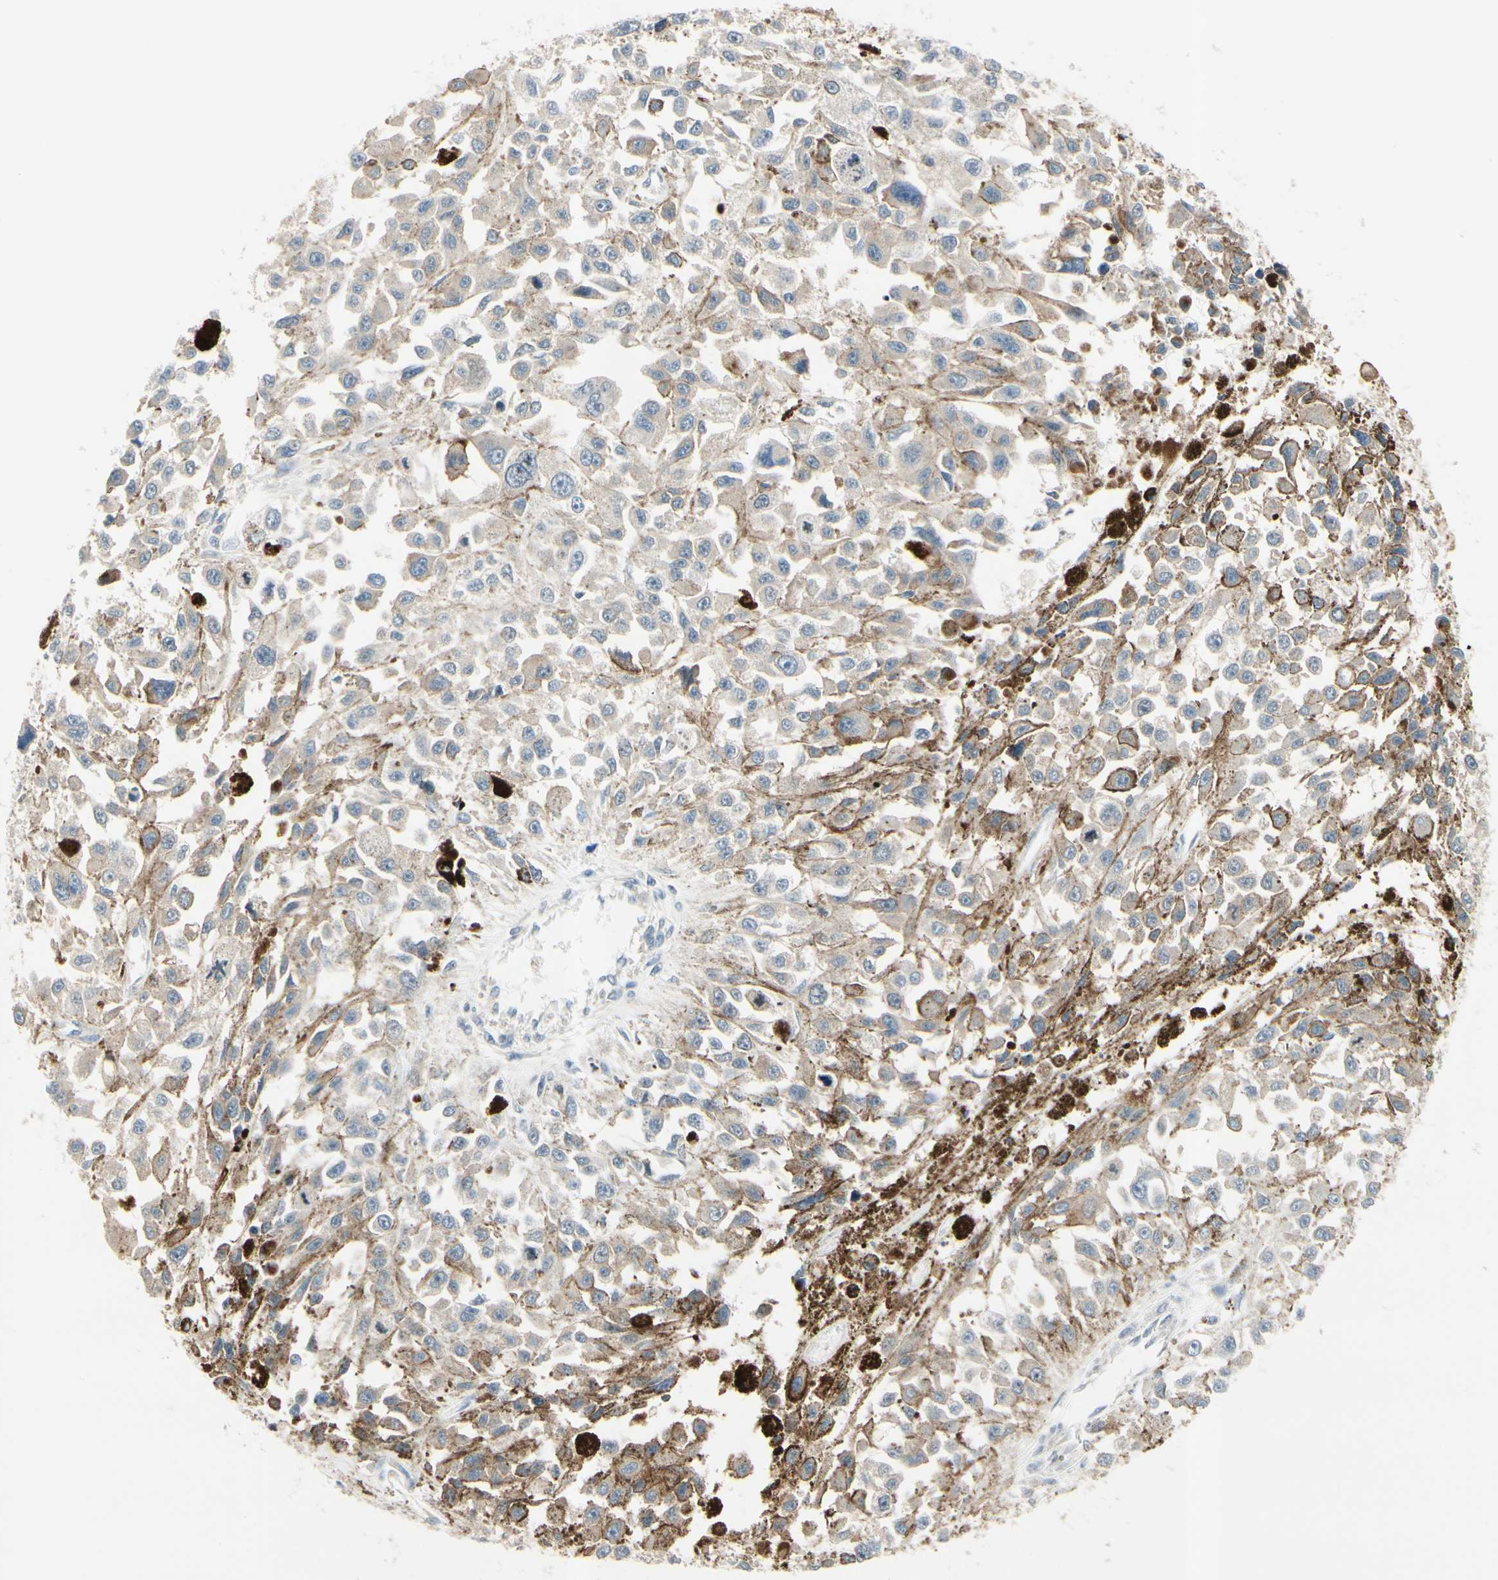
{"staining": {"intensity": "weak", "quantity": "<25%", "location": "cytoplasmic/membranous"}, "tissue": "melanoma", "cell_type": "Tumor cells", "image_type": "cancer", "snomed": [{"axis": "morphology", "description": "Malignant melanoma, Metastatic site"}, {"axis": "topography", "description": "Lymph node"}], "caption": "IHC photomicrograph of neoplastic tissue: human malignant melanoma (metastatic site) stained with DAB displays no significant protein staining in tumor cells.", "gene": "ICAM5", "patient": {"sex": "male", "age": 59}}